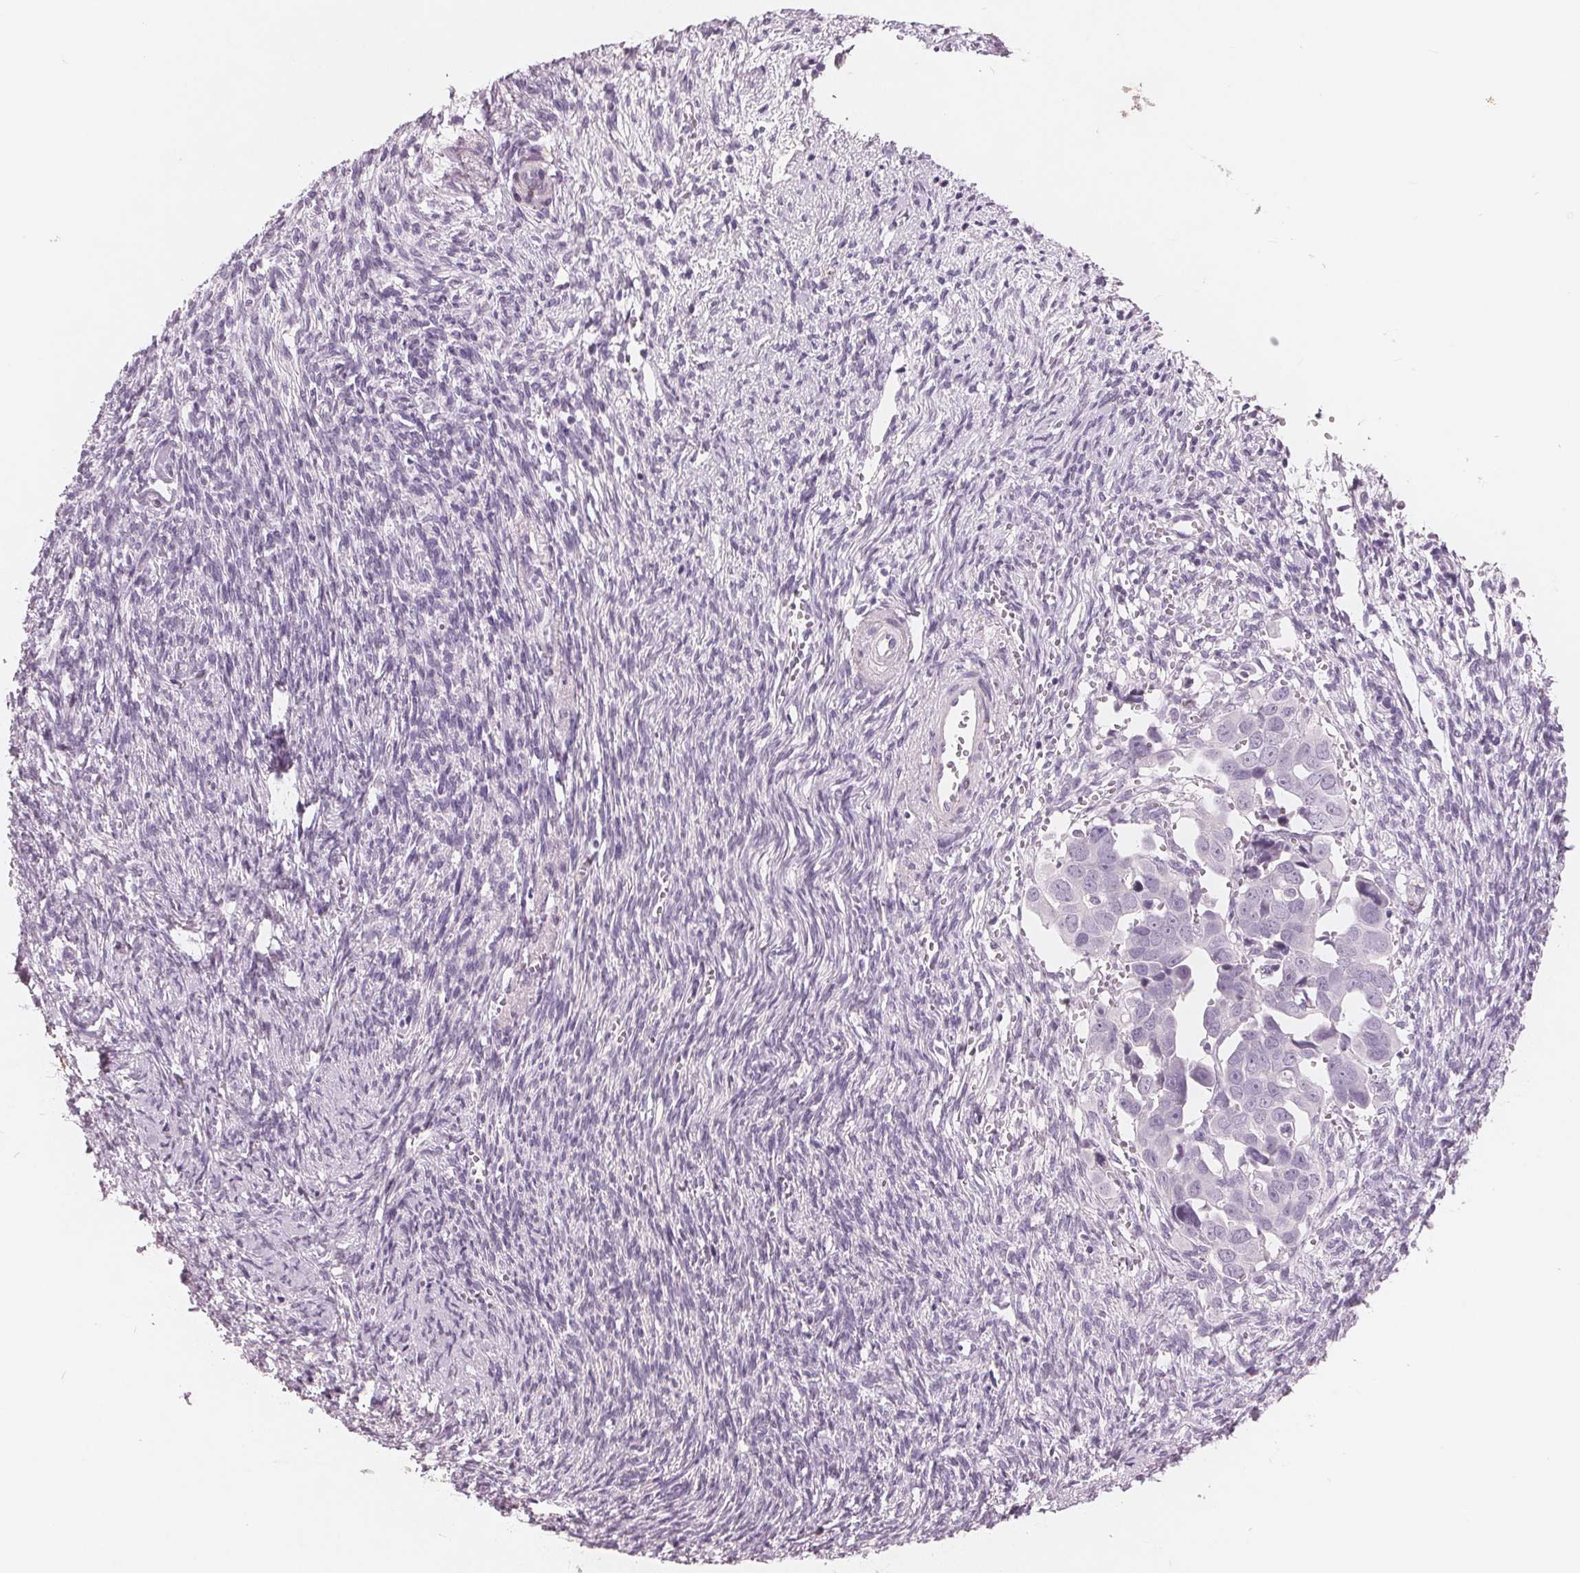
{"staining": {"intensity": "negative", "quantity": "none", "location": "none"}, "tissue": "ovarian cancer", "cell_type": "Tumor cells", "image_type": "cancer", "snomed": [{"axis": "morphology", "description": "Cystadenocarcinoma, serous, NOS"}, {"axis": "topography", "description": "Ovary"}], "caption": "Human serous cystadenocarcinoma (ovarian) stained for a protein using IHC displays no positivity in tumor cells.", "gene": "PTPN14", "patient": {"sex": "female", "age": 59}}